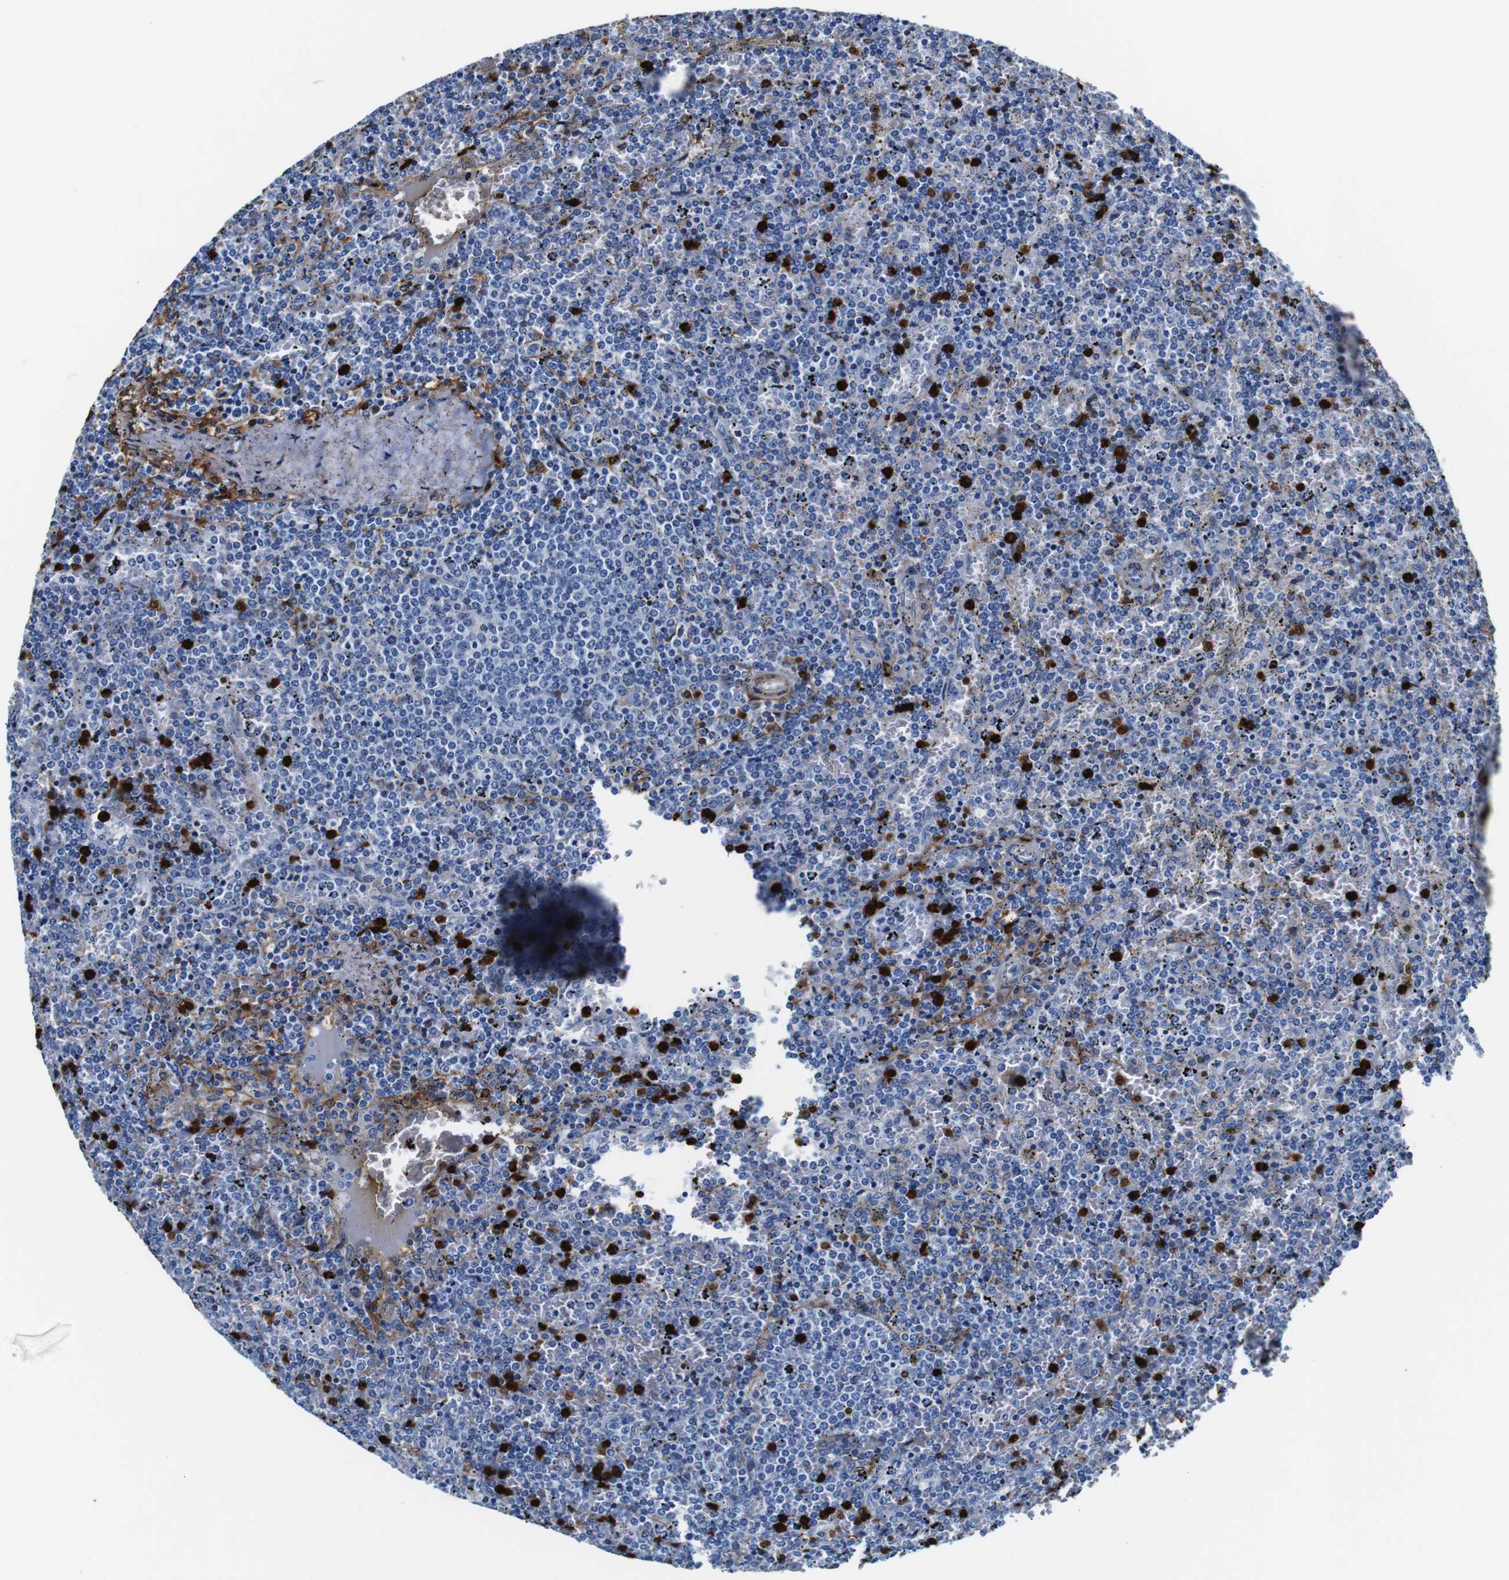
{"staining": {"intensity": "negative", "quantity": "none", "location": "none"}, "tissue": "lymphoma", "cell_type": "Tumor cells", "image_type": "cancer", "snomed": [{"axis": "morphology", "description": "Malignant lymphoma, non-Hodgkin's type, Low grade"}, {"axis": "topography", "description": "Spleen"}], "caption": "DAB (3,3'-diaminobenzidine) immunohistochemical staining of lymphoma reveals no significant expression in tumor cells.", "gene": "ANXA1", "patient": {"sex": "female", "age": 77}}